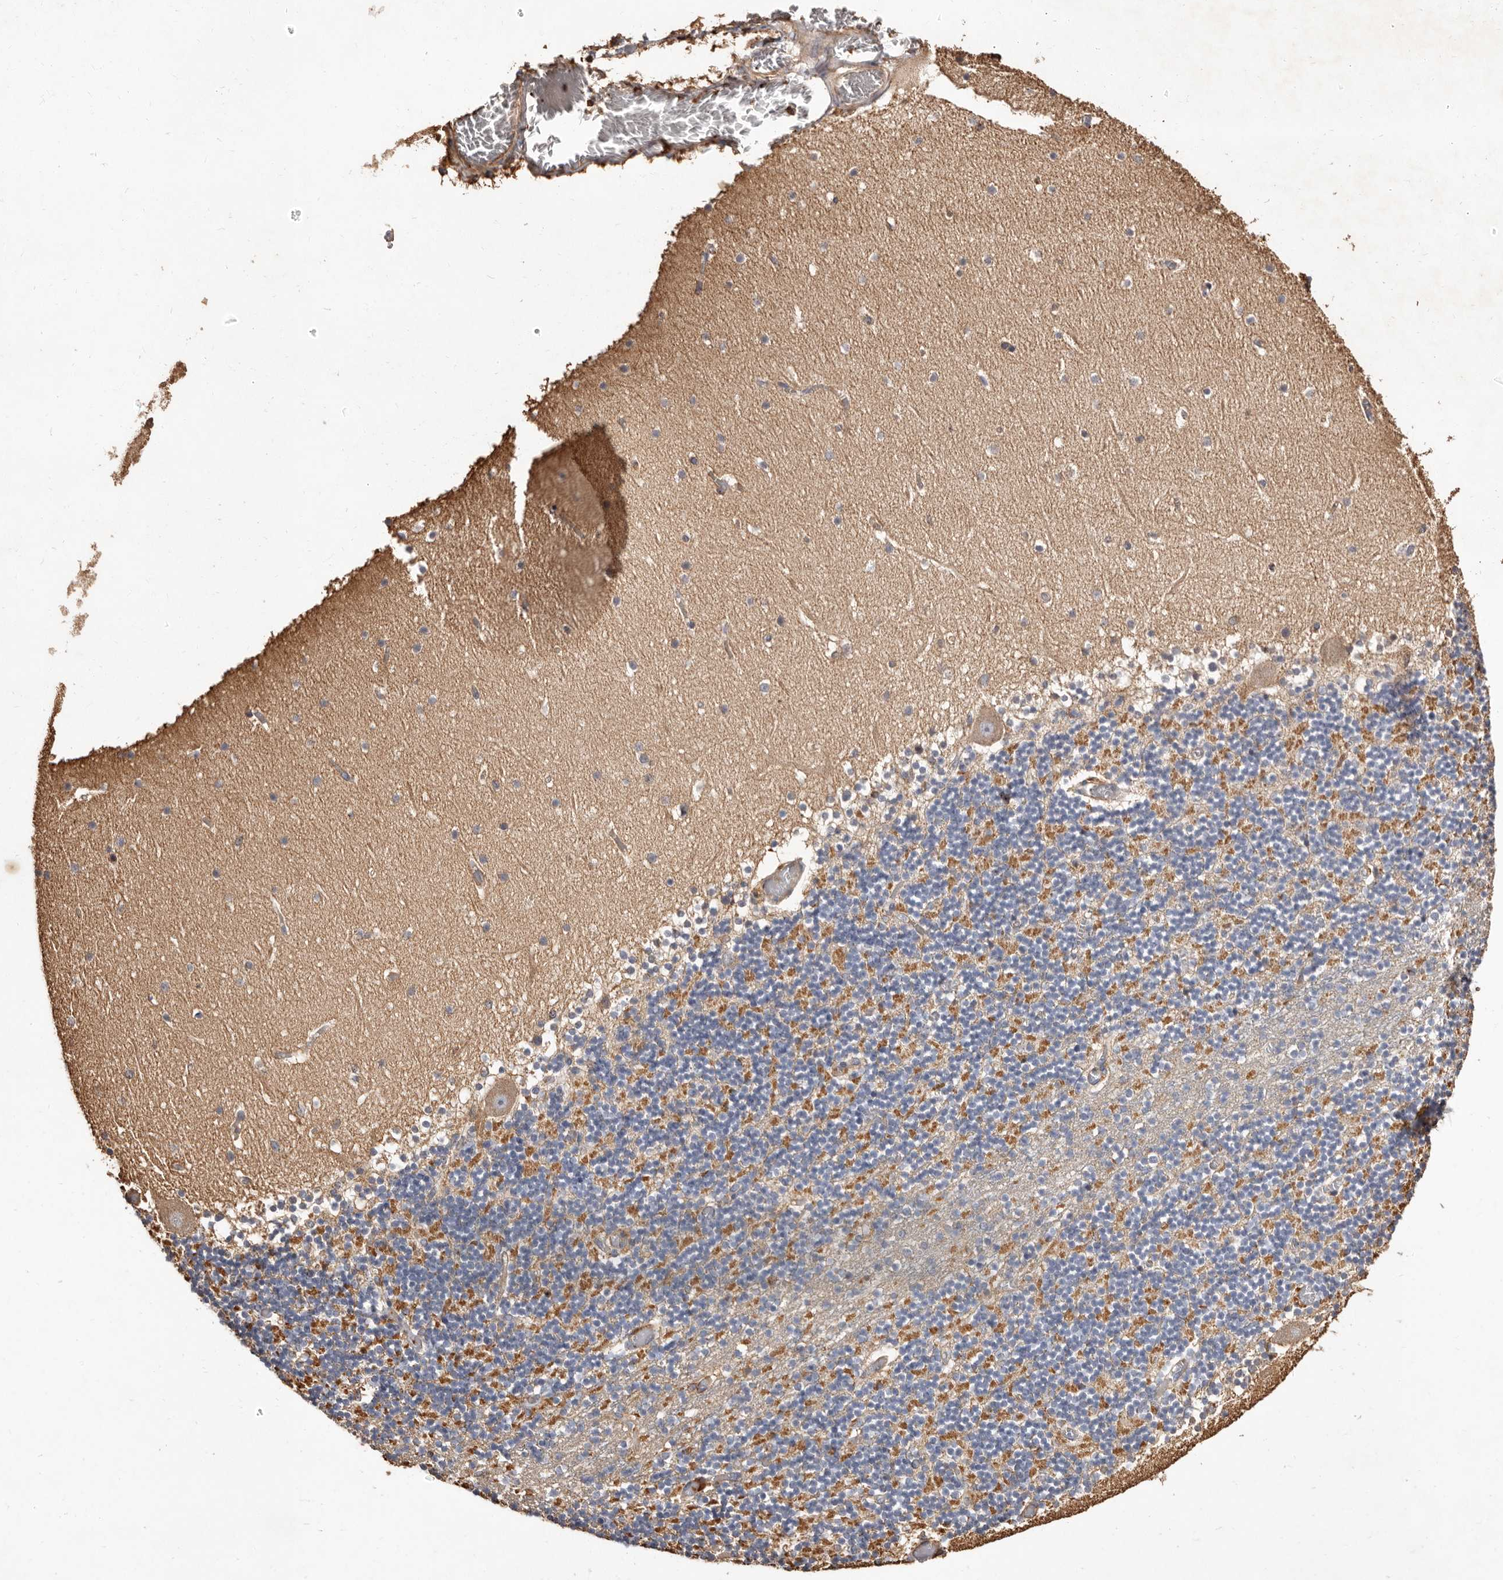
{"staining": {"intensity": "moderate", "quantity": "<25%", "location": "cytoplasmic/membranous"}, "tissue": "cerebellum", "cell_type": "Cells in granular layer", "image_type": "normal", "snomed": [{"axis": "morphology", "description": "Normal tissue, NOS"}, {"axis": "topography", "description": "Cerebellum"}], "caption": "Cerebellum was stained to show a protein in brown. There is low levels of moderate cytoplasmic/membranous expression in approximately <25% of cells in granular layer.", "gene": "COQ8B", "patient": {"sex": "female", "age": 28}}